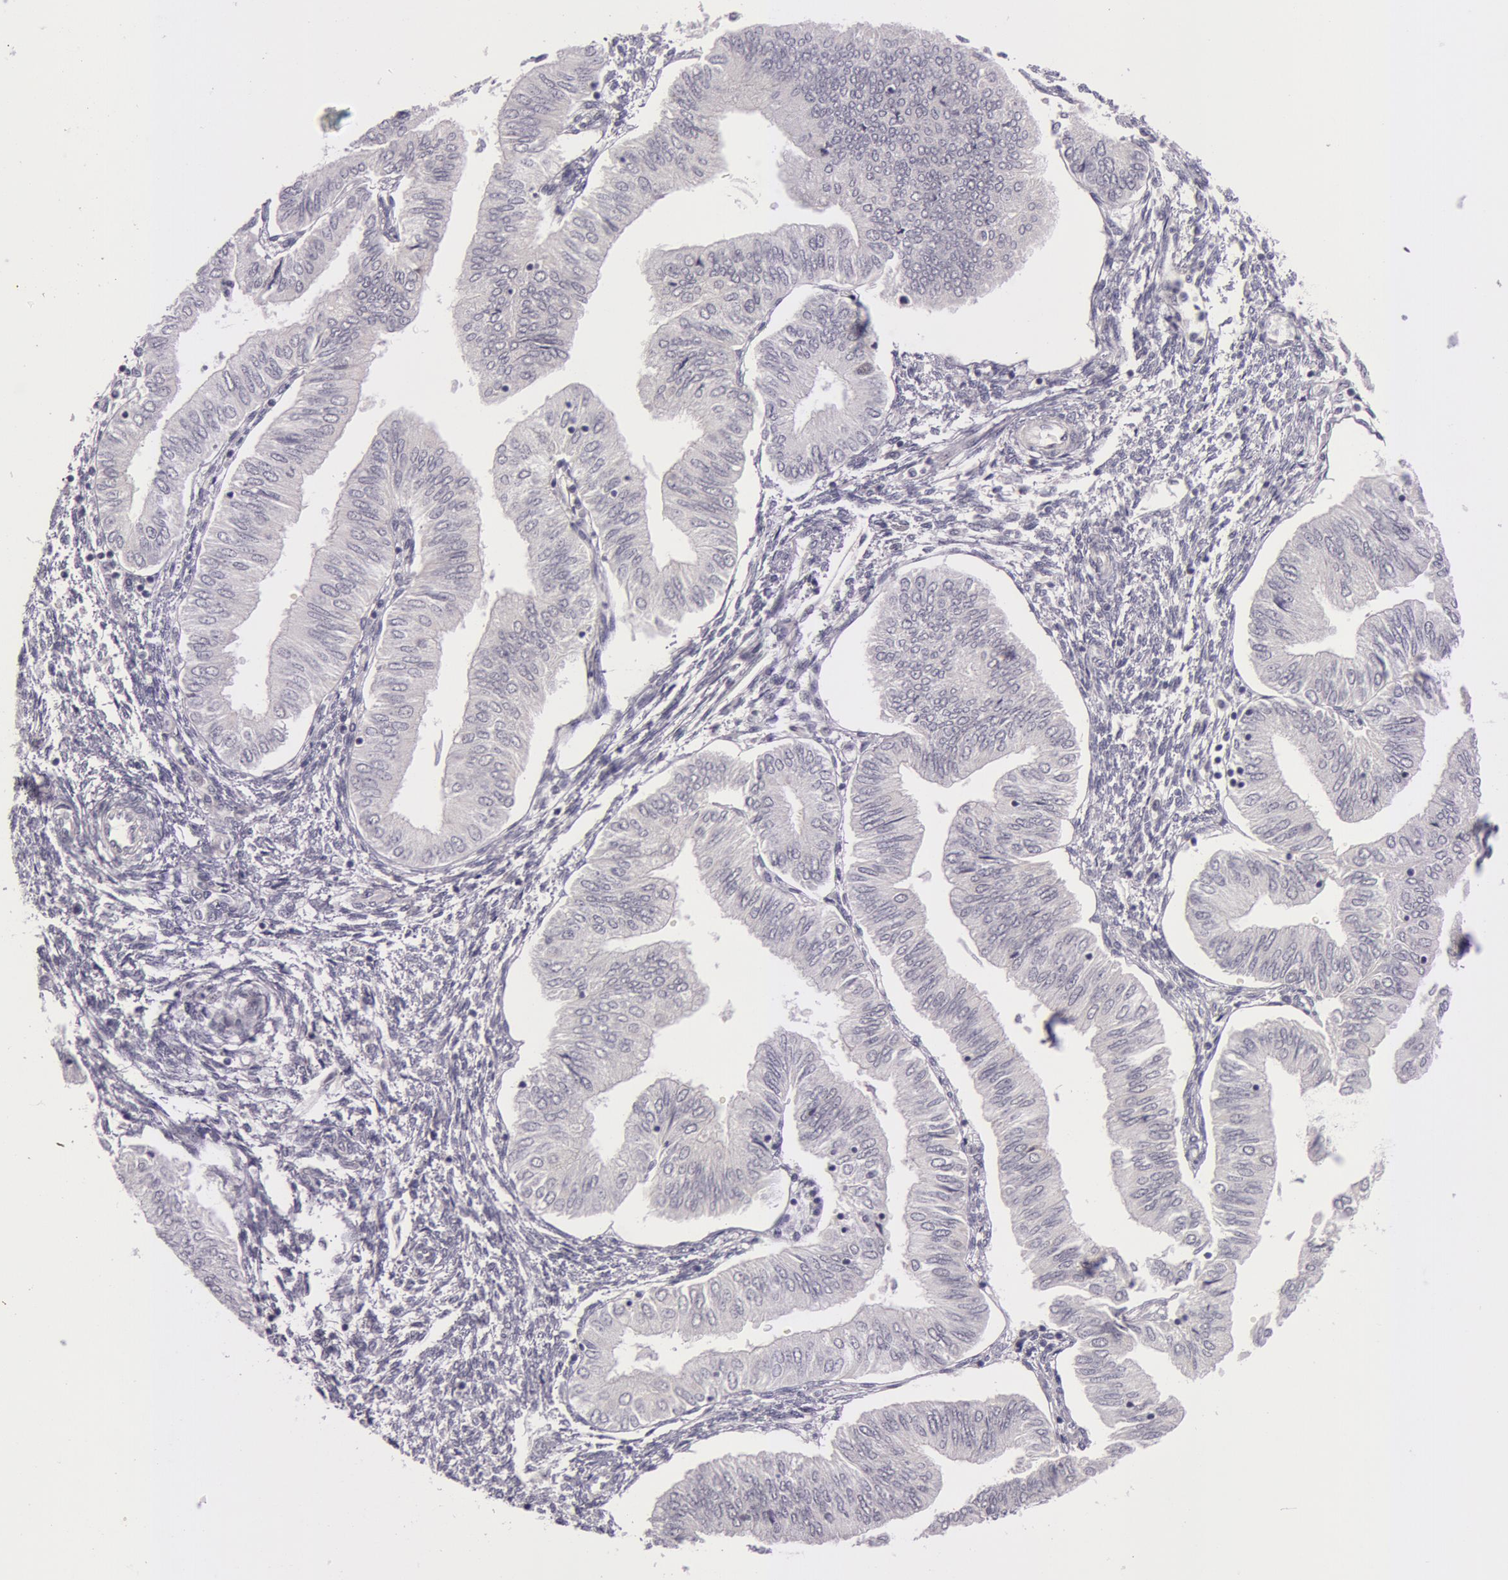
{"staining": {"intensity": "negative", "quantity": "none", "location": "none"}, "tissue": "endometrial cancer", "cell_type": "Tumor cells", "image_type": "cancer", "snomed": [{"axis": "morphology", "description": "Adenocarcinoma, NOS"}, {"axis": "topography", "description": "Endometrium"}], "caption": "Tumor cells are negative for brown protein staining in adenocarcinoma (endometrial).", "gene": "RBMY1F", "patient": {"sex": "female", "age": 51}}